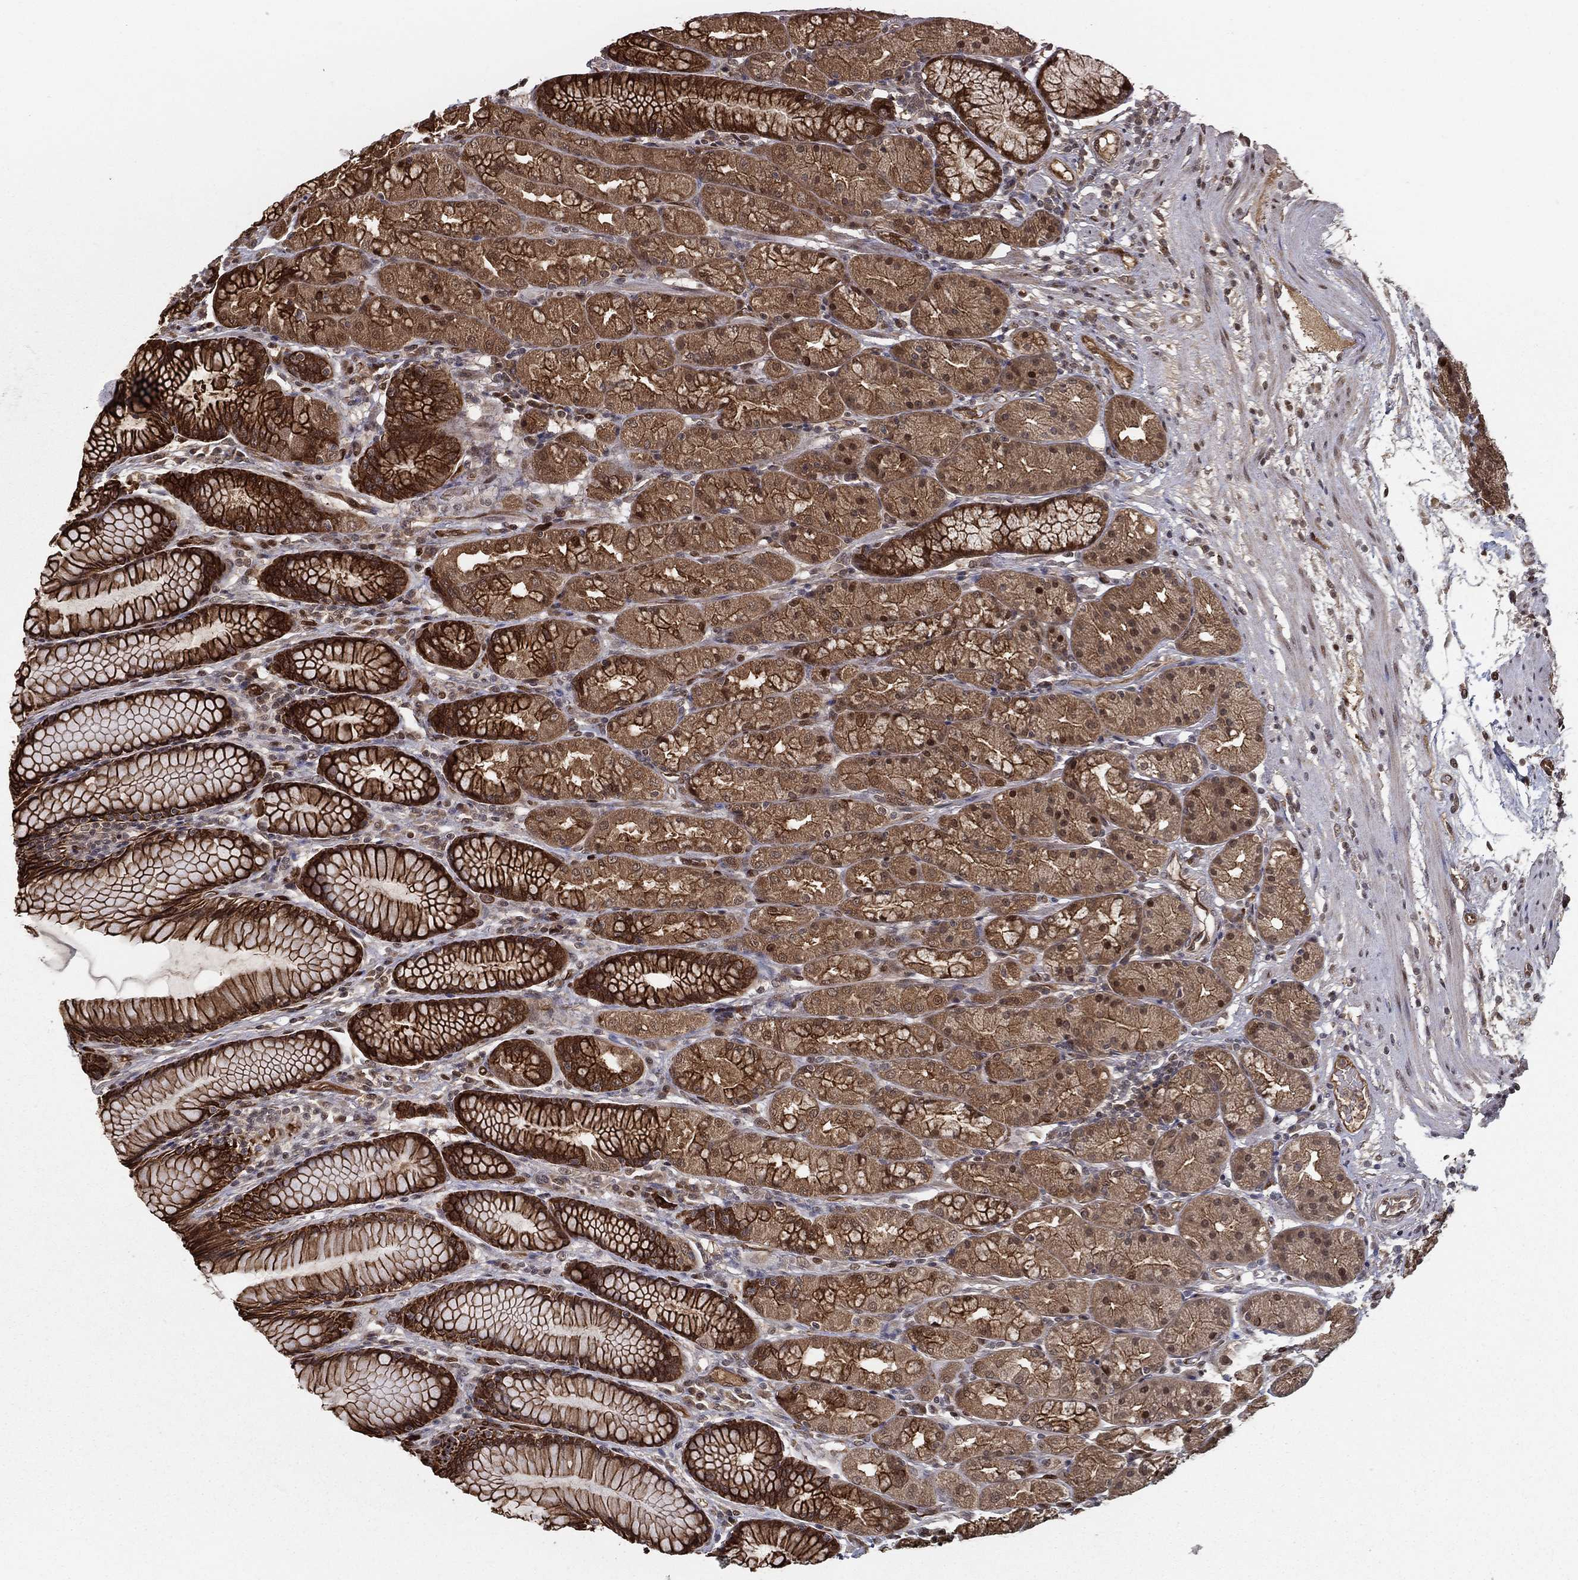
{"staining": {"intensity": "strong", "quantity": "25%-75%", "location": "cytoplasmic/membranous"}, "tissue": "stomach", "cell_type": "Glandular cells", "image_type": "normal", "snomed": [{"axis": "morphology", "description": "Normal tissue, NOS"}, {"axis": "morphology", "description": "Adenocarcinoma, NOS"}, {"axis": "topography", "description": "Stomach"}], "caption": "This photomicrograph demonstrates unremarkable stomach stained with immunohistochemistry to label a protein in brown. The cytoplasmic/membranous of glandular cells show strong positivity for the protein. Nuclei are counter-stained blue.", "gene": "SLC6A6", "patient": {"sex": "female", "age": 79}}